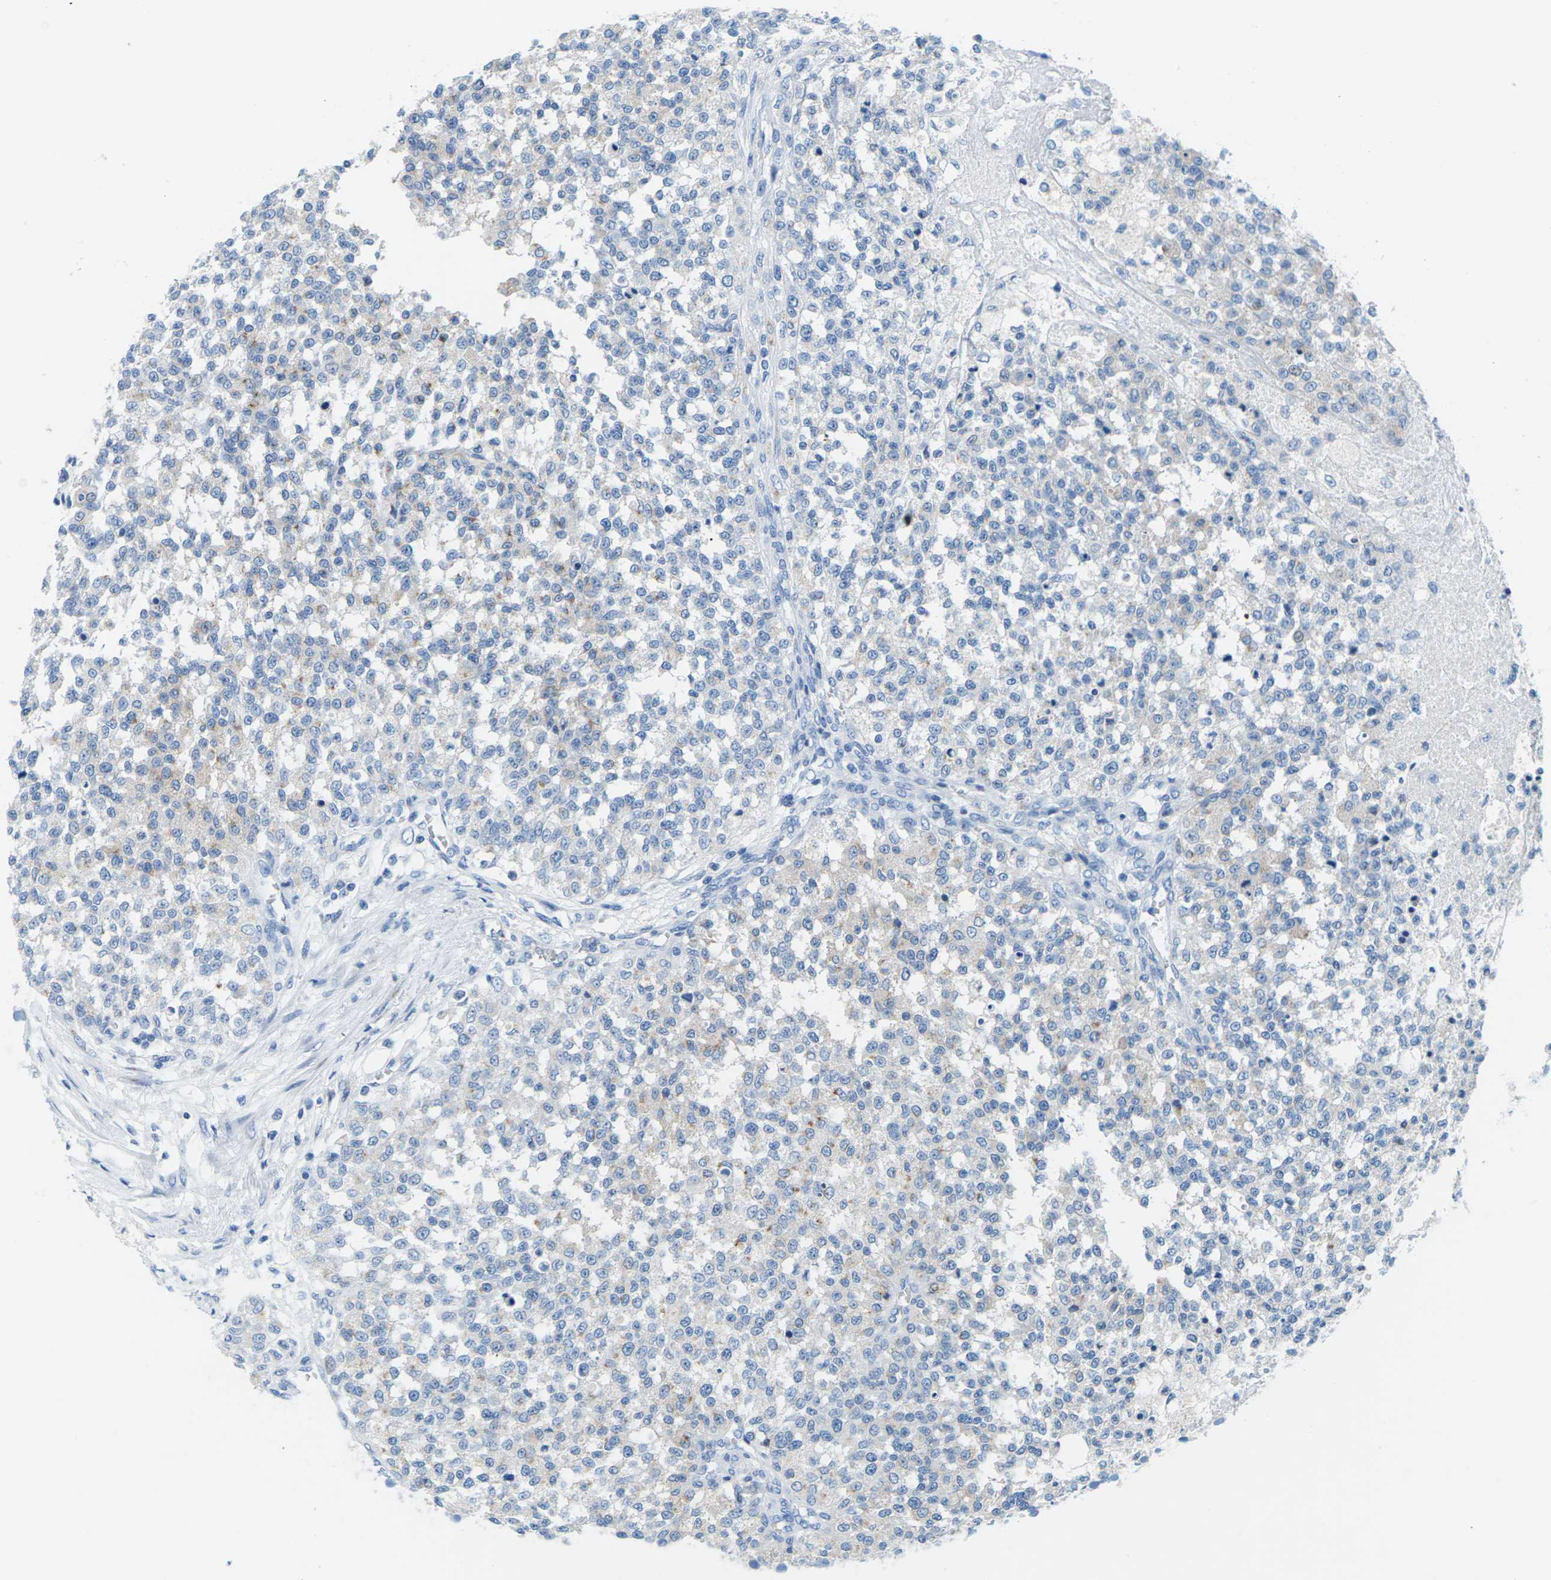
{"staining": {"intensity": "negative", "quantity": "none", "location": "none"}, "tissue": "testis cancer", "cell_type": "Tumor cells", "image_type": "cancer", "snomed": [{"axis": "morphology", "description": "Seminoma, NOS"}, {"axis": "topography", "description": "Testis"}], "caption": "The immunohistochemistry micrograph has no significant staining in tumor cells of testis seminoma tissue.", "gene": "SYNGR2", "patient": {"sex": "male", "age": 59}}